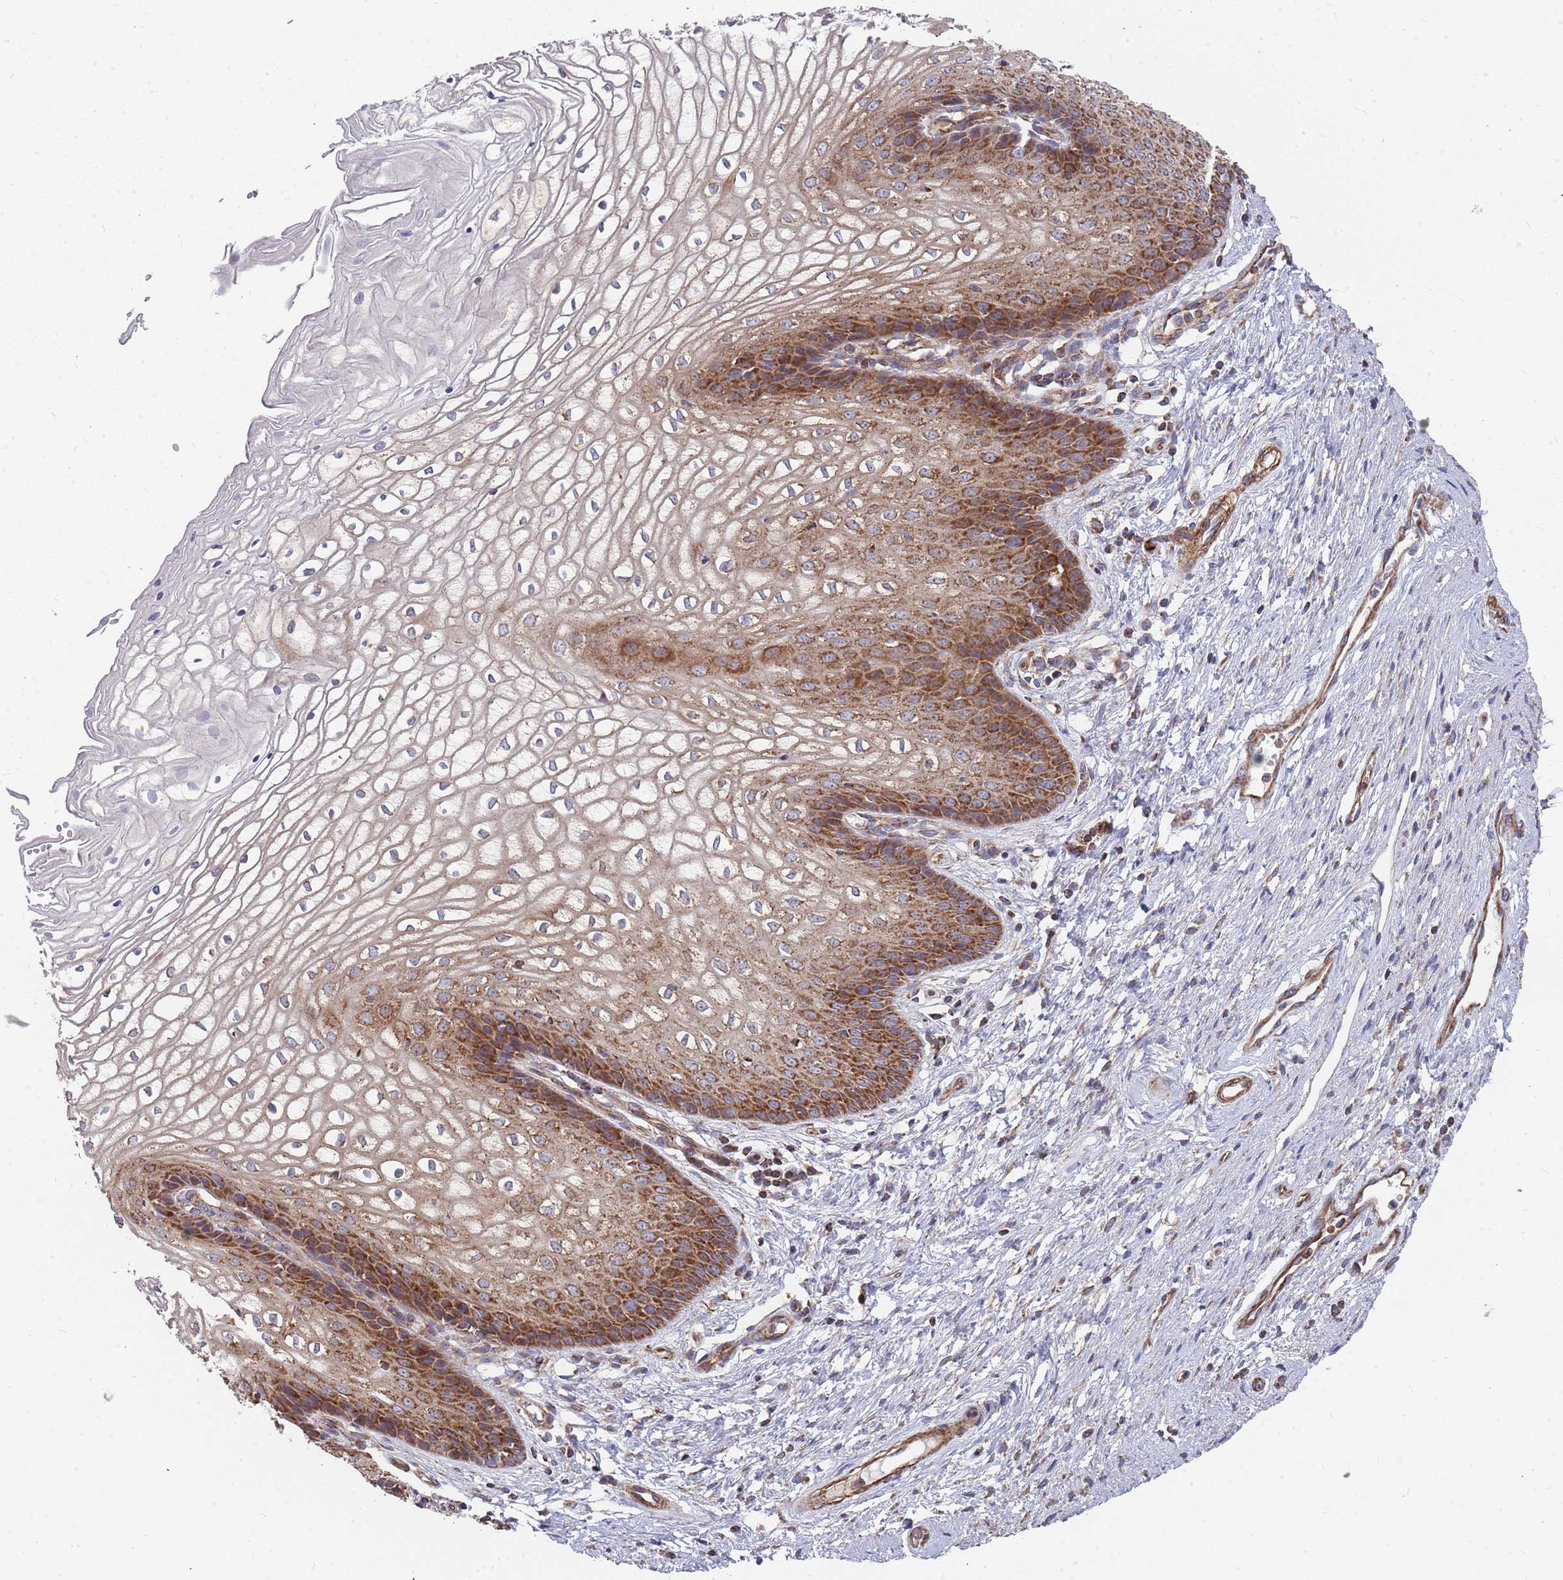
{"staining": {"intensity": "strong", "quantity": "25%-75%", "location": "cytoplasmic/membranous"}, "tissue": "vagina", "cell_type": "Squamous epithelial cells", "image_type": "normal", "snomed": [{"axis": "morphology", "description": "Normal tissue, NOS"}, {"axis": "topography", "description": "Vagina"}], "caption": "Squamous epithelial cells show strong cytoplasmic/membranous staining in about 25%-75% of cells in unremarkable vagina.", "gene": "WDFY3", "patient": {"sex": "female", "age": 34}}